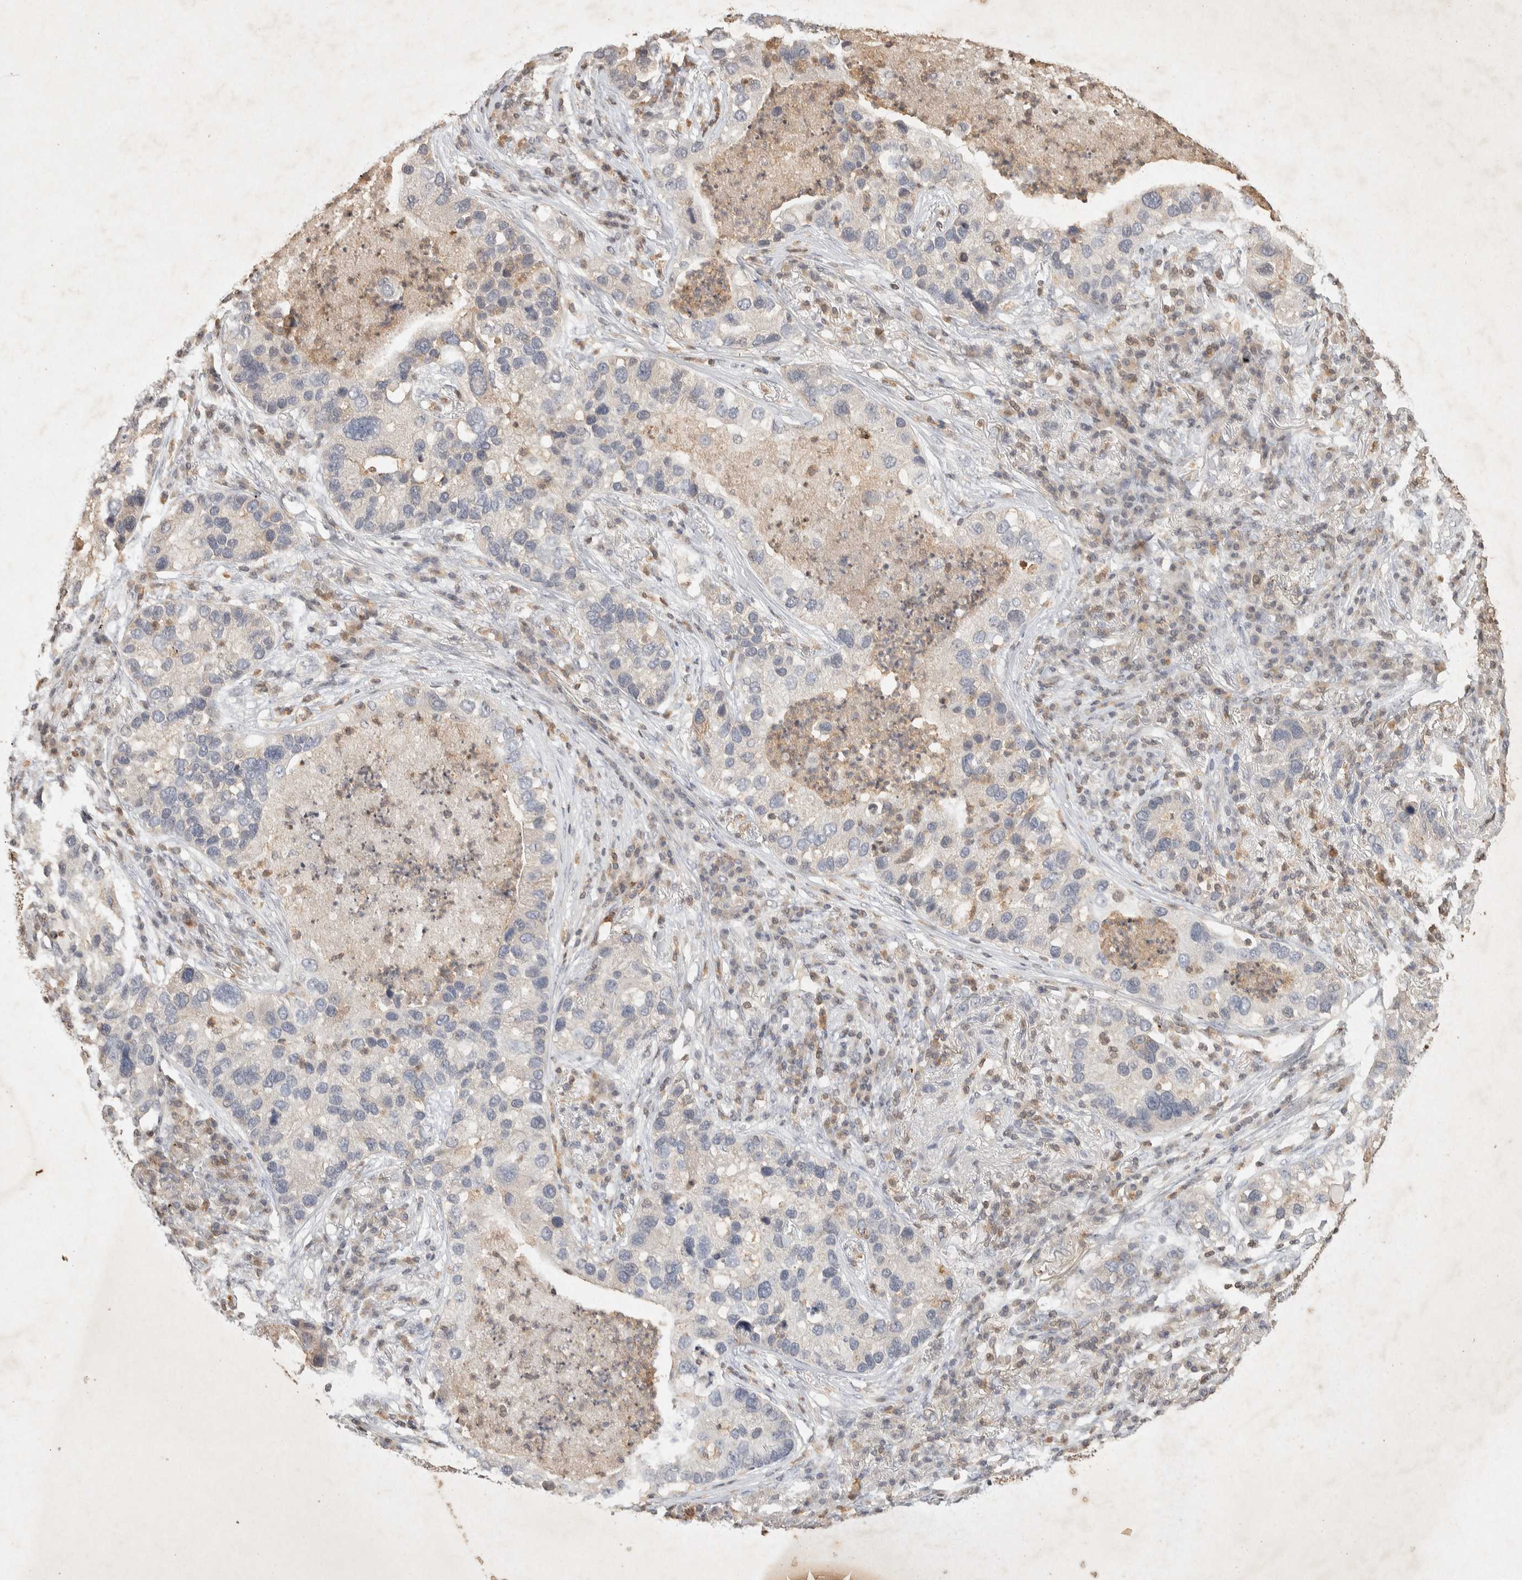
{"staining": {"intensity": "negative", "quantity": "none", "location": "none"}, "tissue": "lung cancer", "cell_type": "Tumor cells", "image_type": "cancer", "snomed": [{"axis": "morphology", "description": "Normal tissue, NOS"}, {"axis": "morphology", "description": "Adenocarcinoma, NOS"}, {"axis": "topography", "description": "Bronchus"}, {"axis": "topography", "description": "Lung"}], "caption": "DAB (3,3'-diaminobenzidine) immunohistochemical staining of lung adenocarcinoma exhibits no significant staining in tumor cells.", "gene": "RAC2", "patient": {"sex": "male", "age": 54}}